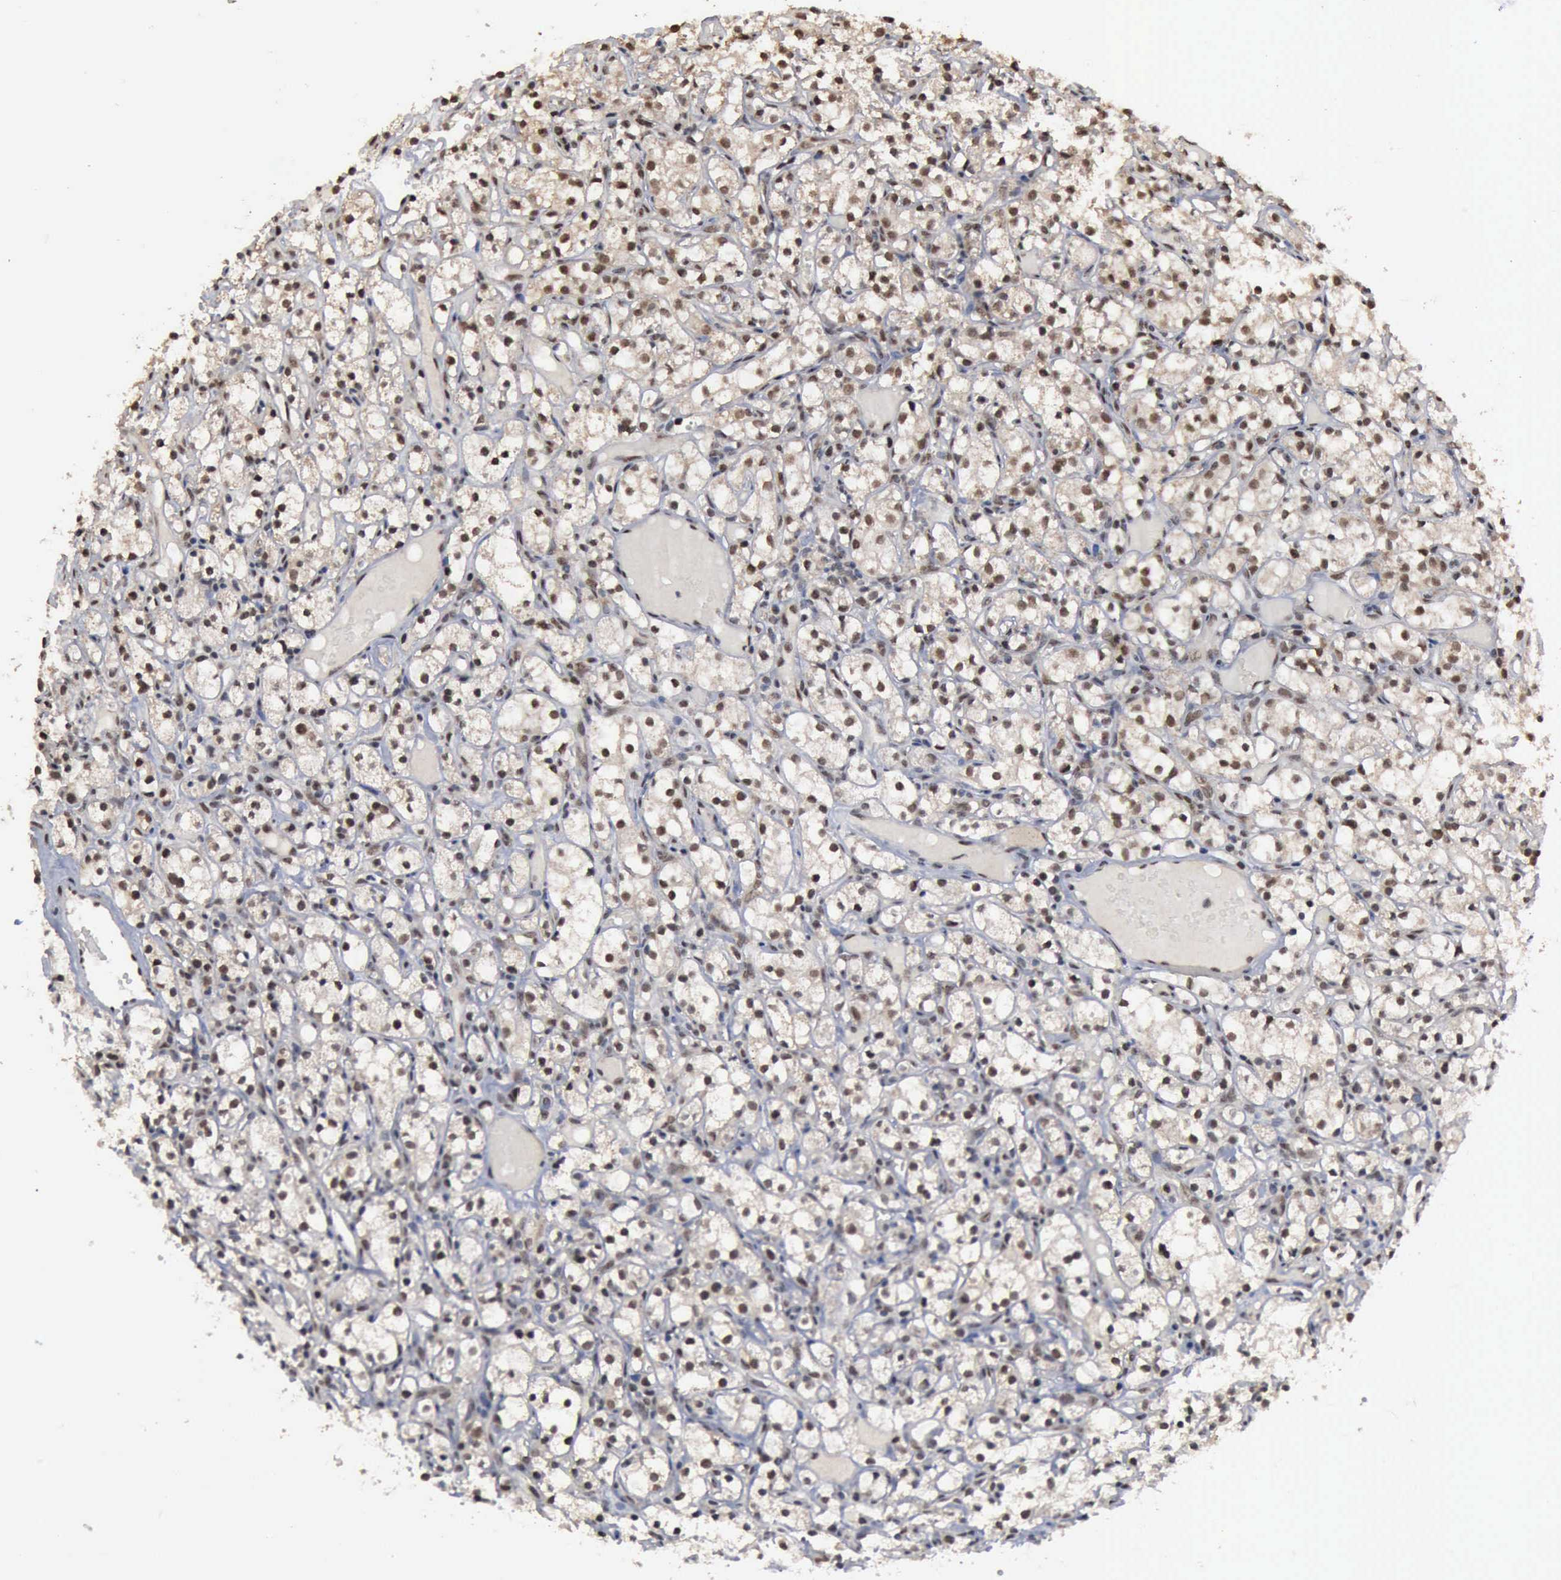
{"staining": {"intensity": "moderate", "quantity": ">75%", "location": "nuclear"}, "tissue": "renal cancer", "cell_type": "Tumor cells", "image_type": "cancer", "snomed": [{"axis": "morphology", "description": "Adenocarcinoma, NOS"}, {"axis": "topography", "description": "Kidney"}], "caption": "Immunohistochemistry micrograph of renal adenocarcinoma stained for a protein (brown), which demonstrates medium levels of moderate nuclear positivity in approximately >75% of tumor cells.", "gene": "RTCB", "patient": {"sex": "male", "age": 61}}